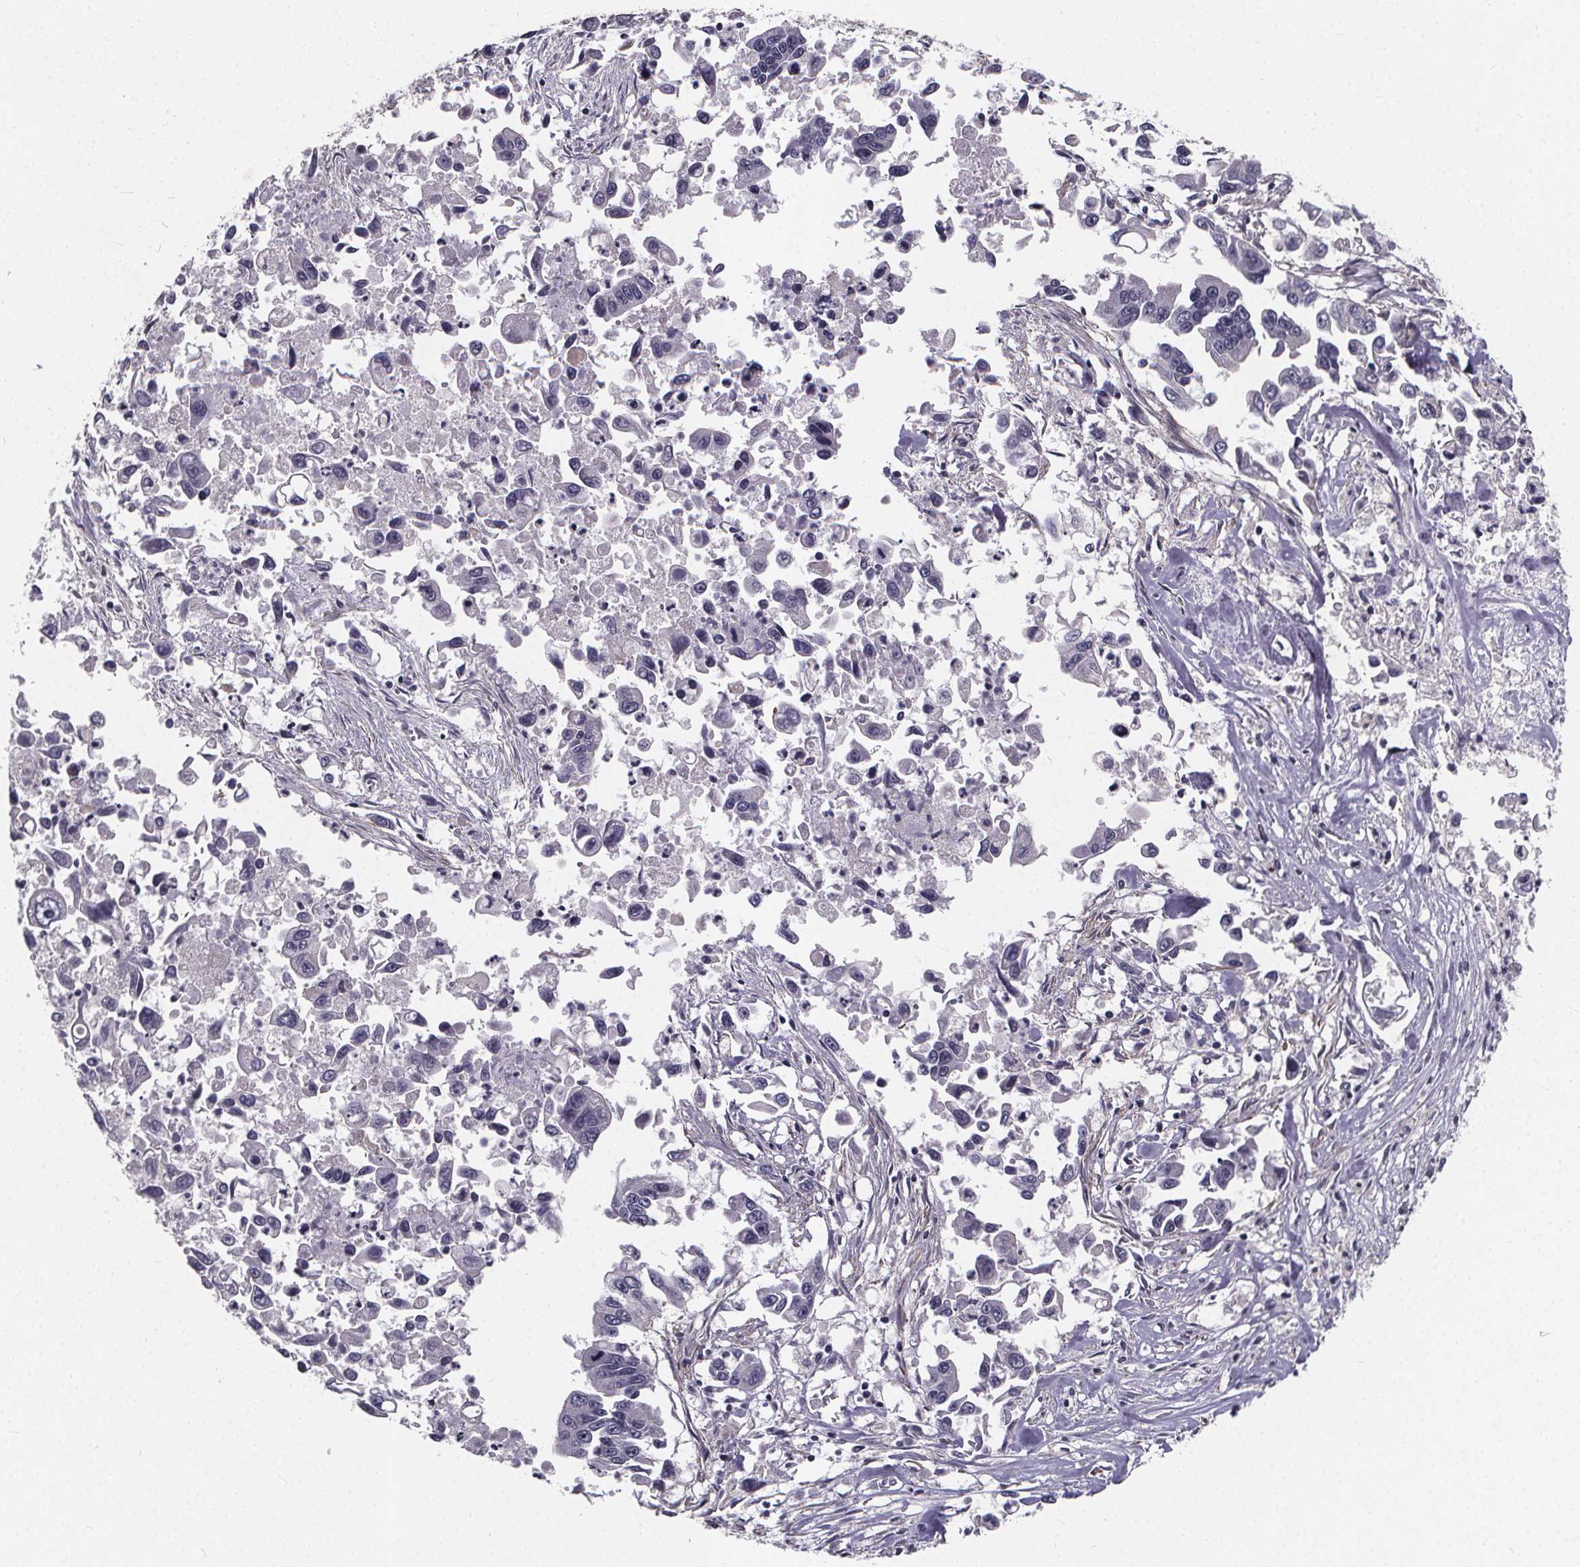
{"staining": {"intensity": "negative", "quantity": "none", "location": "none"}, "tissue": "pancreatic cancer", "cell_type": "Tumor cells", "image_type": "cancer", "snomed": [{"axis": "morphology", "description": "Adenocarcinoma, NOS"}, {"axis": "topography", "description": "Pancreas"}], "caption": "IHC histopathology image of neoplastic tissue: adenocarcinoma (pancreatic) stained with DAB (3,3'-diaminobenzidine) exhibits no significant protein expression in tumor cells.", "gene": "FBXW2", "patient": {"sex": "female", "age": 83}}